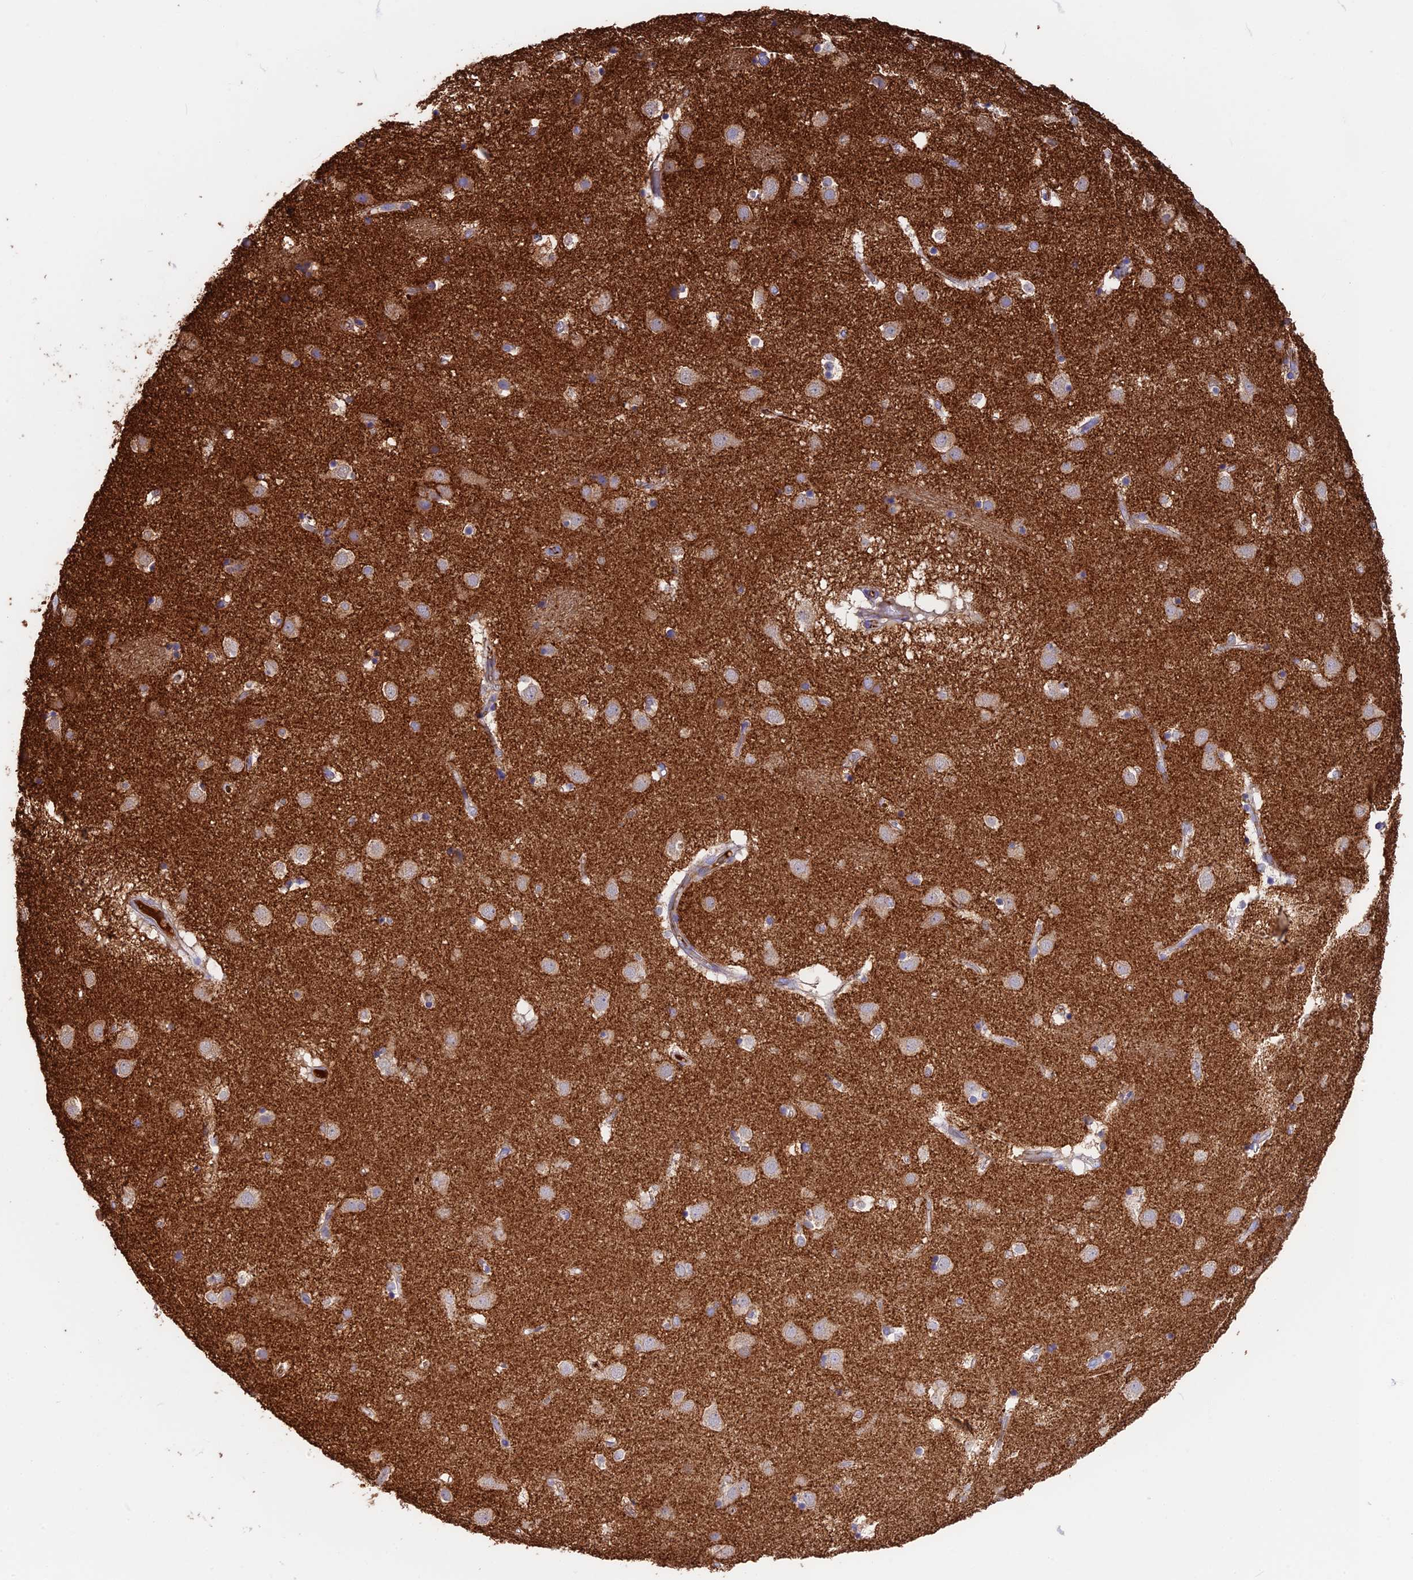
{"staining": {"intensity": "moderate", "quantity": "<25%", "location": "cytoplasmic/membranous"}, "tissue": "caudate", "cell_type": "Glial cells", "image_type": "normal", "snomed": [{"axis": "morphology", "description": "Normal tissue, NOS"}, {"axis": "topography", "description": "Lateral ventricle wall"}], "caption": "Normal caudate reveals moderate cytoplasmic/membranous expression in approximately <25% of glial cells, visualized by immunohistochemistry.", "gene": "SNAP91", "patient": {"sex": "male", "age": 70}}